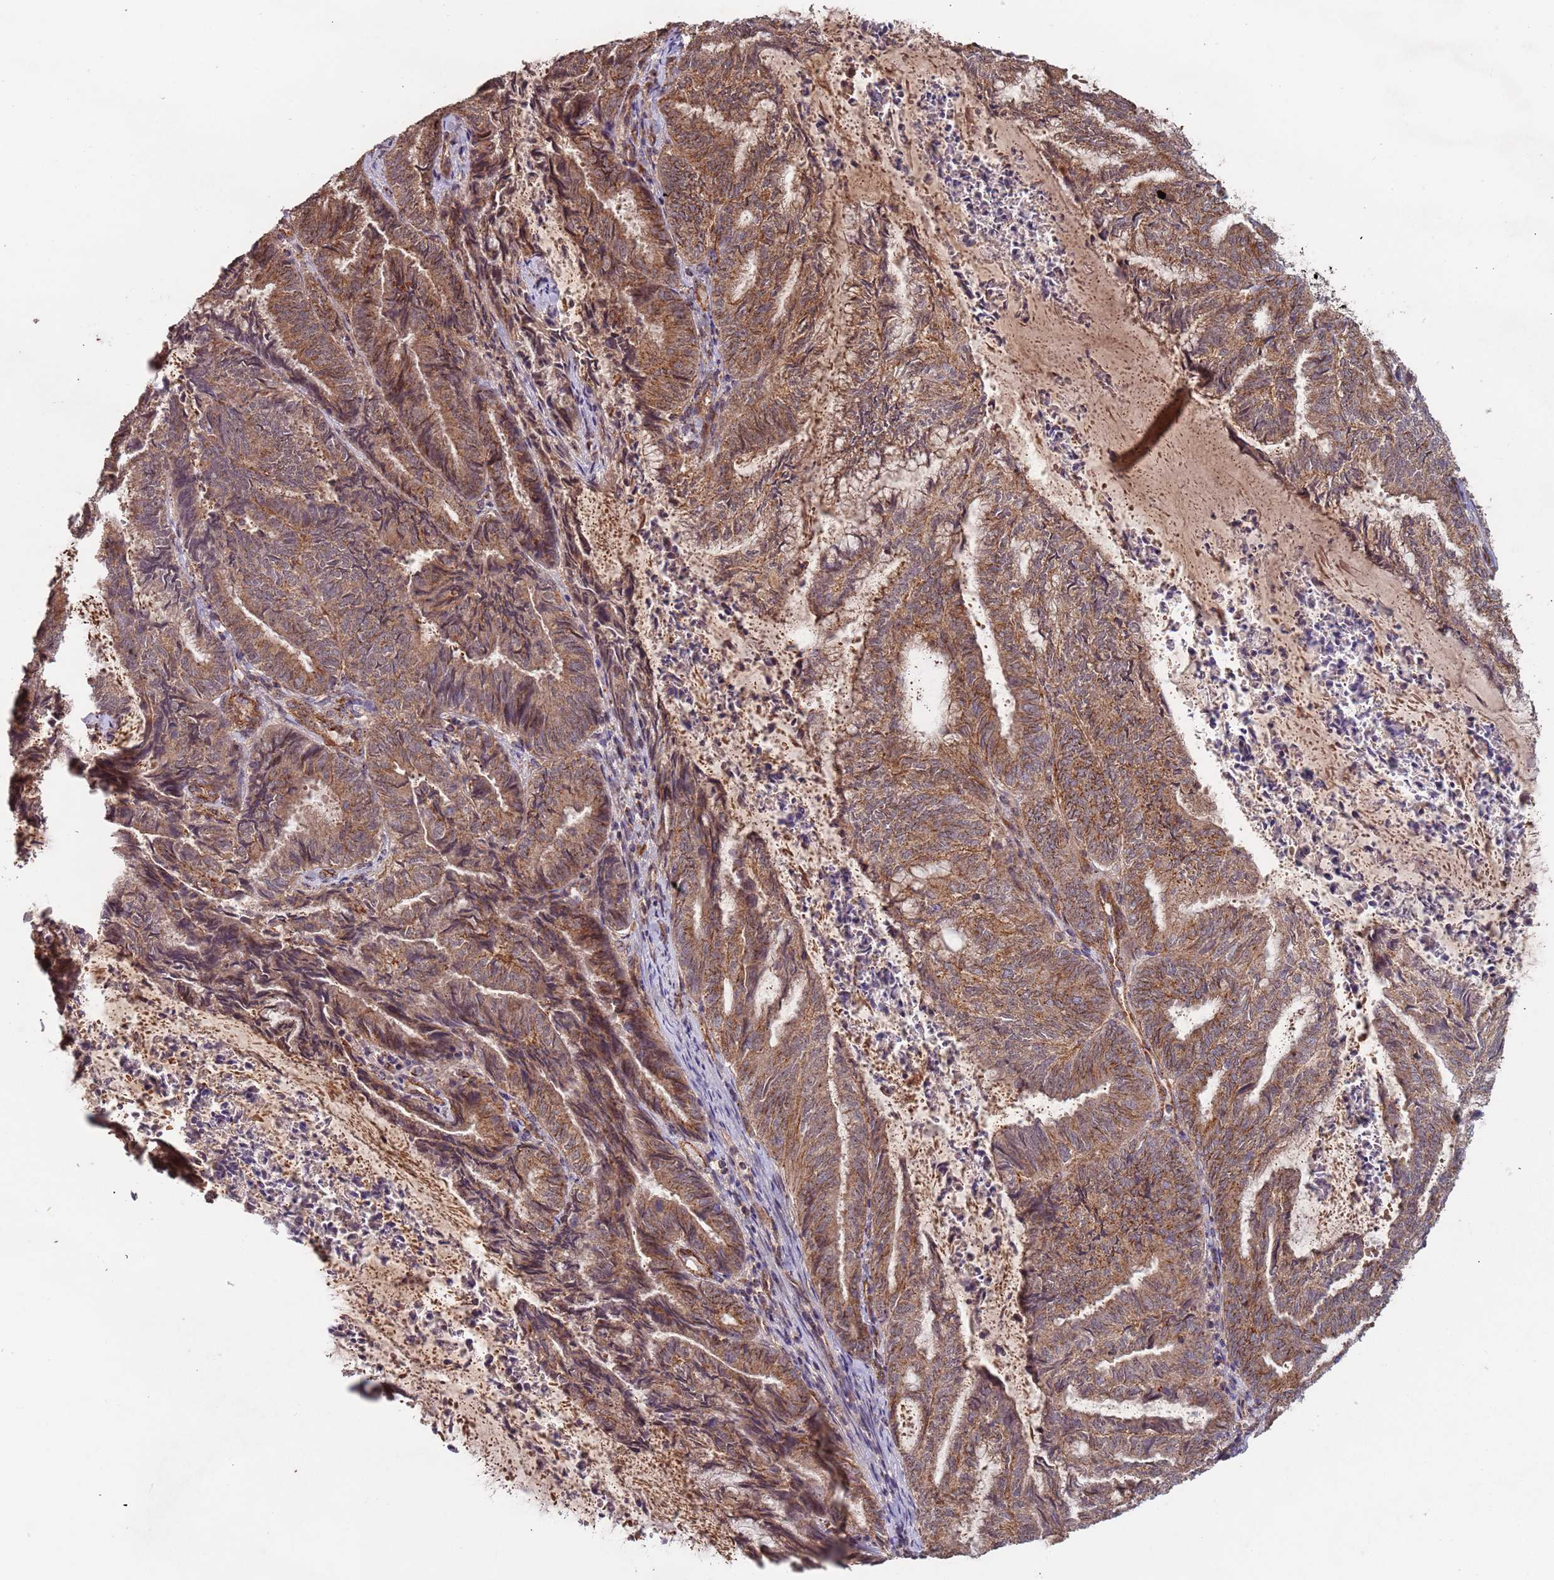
{"staining": {"intensity": "moderate", "quantity": ">75%", "location": "cytoplasmic/membranous,nuclear"}, "tissue": "endometrial cancer", "cell_type": "Tumor cells", "image_type": "cancer", "snomed": [{"axis": "morphology", "description": "Adenocarcinoma, NOS"}, {"axis": "topography", "description": "Endometrium"}], "caption": "This is an image of immunohistochemistry (IHC) staining of adenocarcinoma (endometrial), which shows moderate positivity in the cytoplasmic/membranous and nuclear of tumor cells.", "gene": "KANSL1L", "patient": {"sex": "female", "age": 80}}